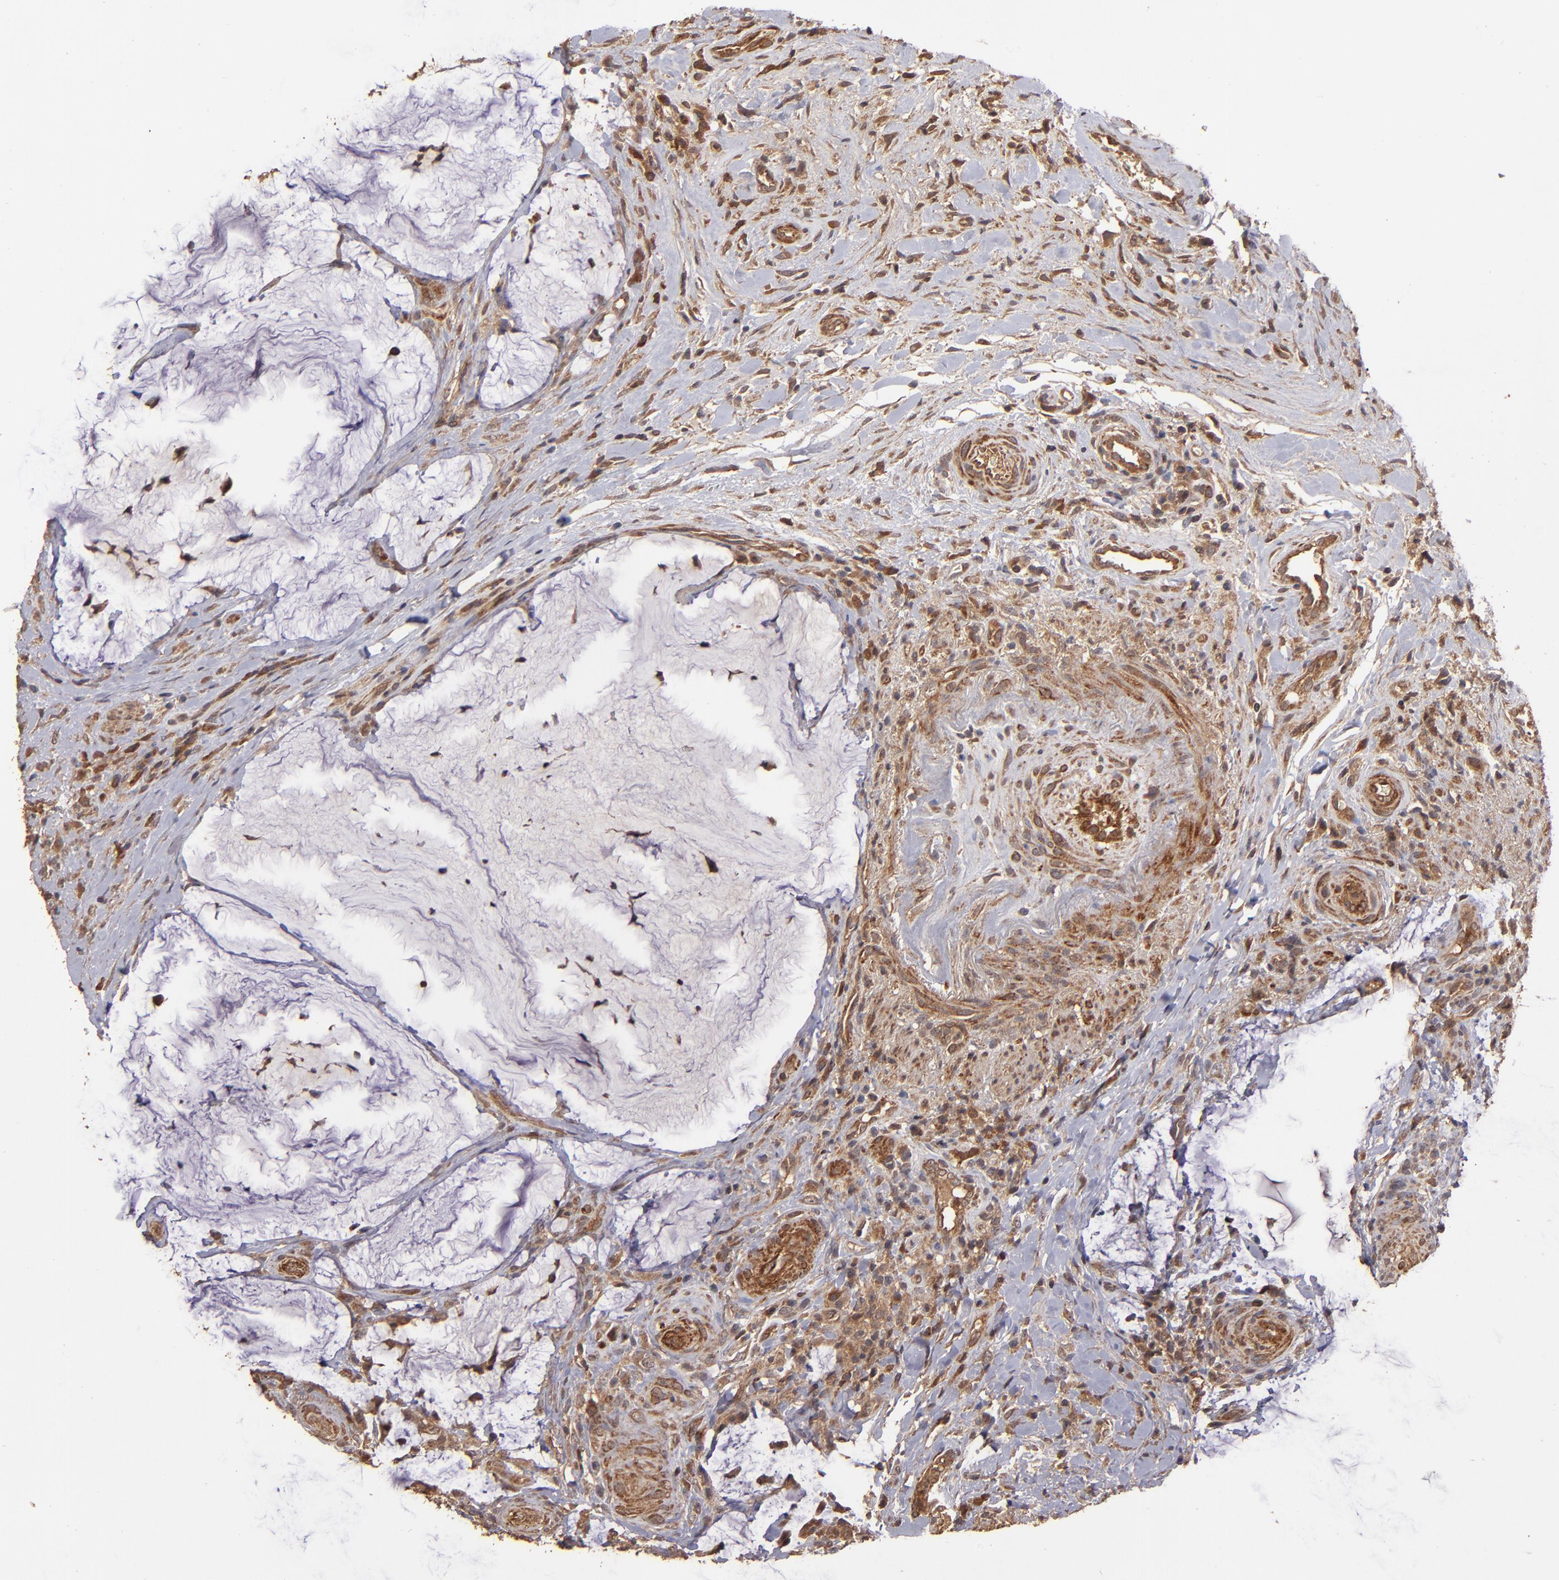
{"staining": {"intensity": "strong", "quantity": ">75%", "location": "cytoplasmic/membranous"}, "tissue": "colorectal cancer", "cell_type": "Tumor cells", "image_type": "cancer", "snomed": [{"axis": "morphology", "description": "Adenocarcinoma, NOS"}, {"axis": "topography", "description": "Rectum"}], "caption": "Strong cytoplasmic/membranous expression is identified in approximately >75% of tumor cells in adenocarcinoma (colorectal).", "gene": "TXNDC16", "patient": {"sex": "female", "age": 71}}